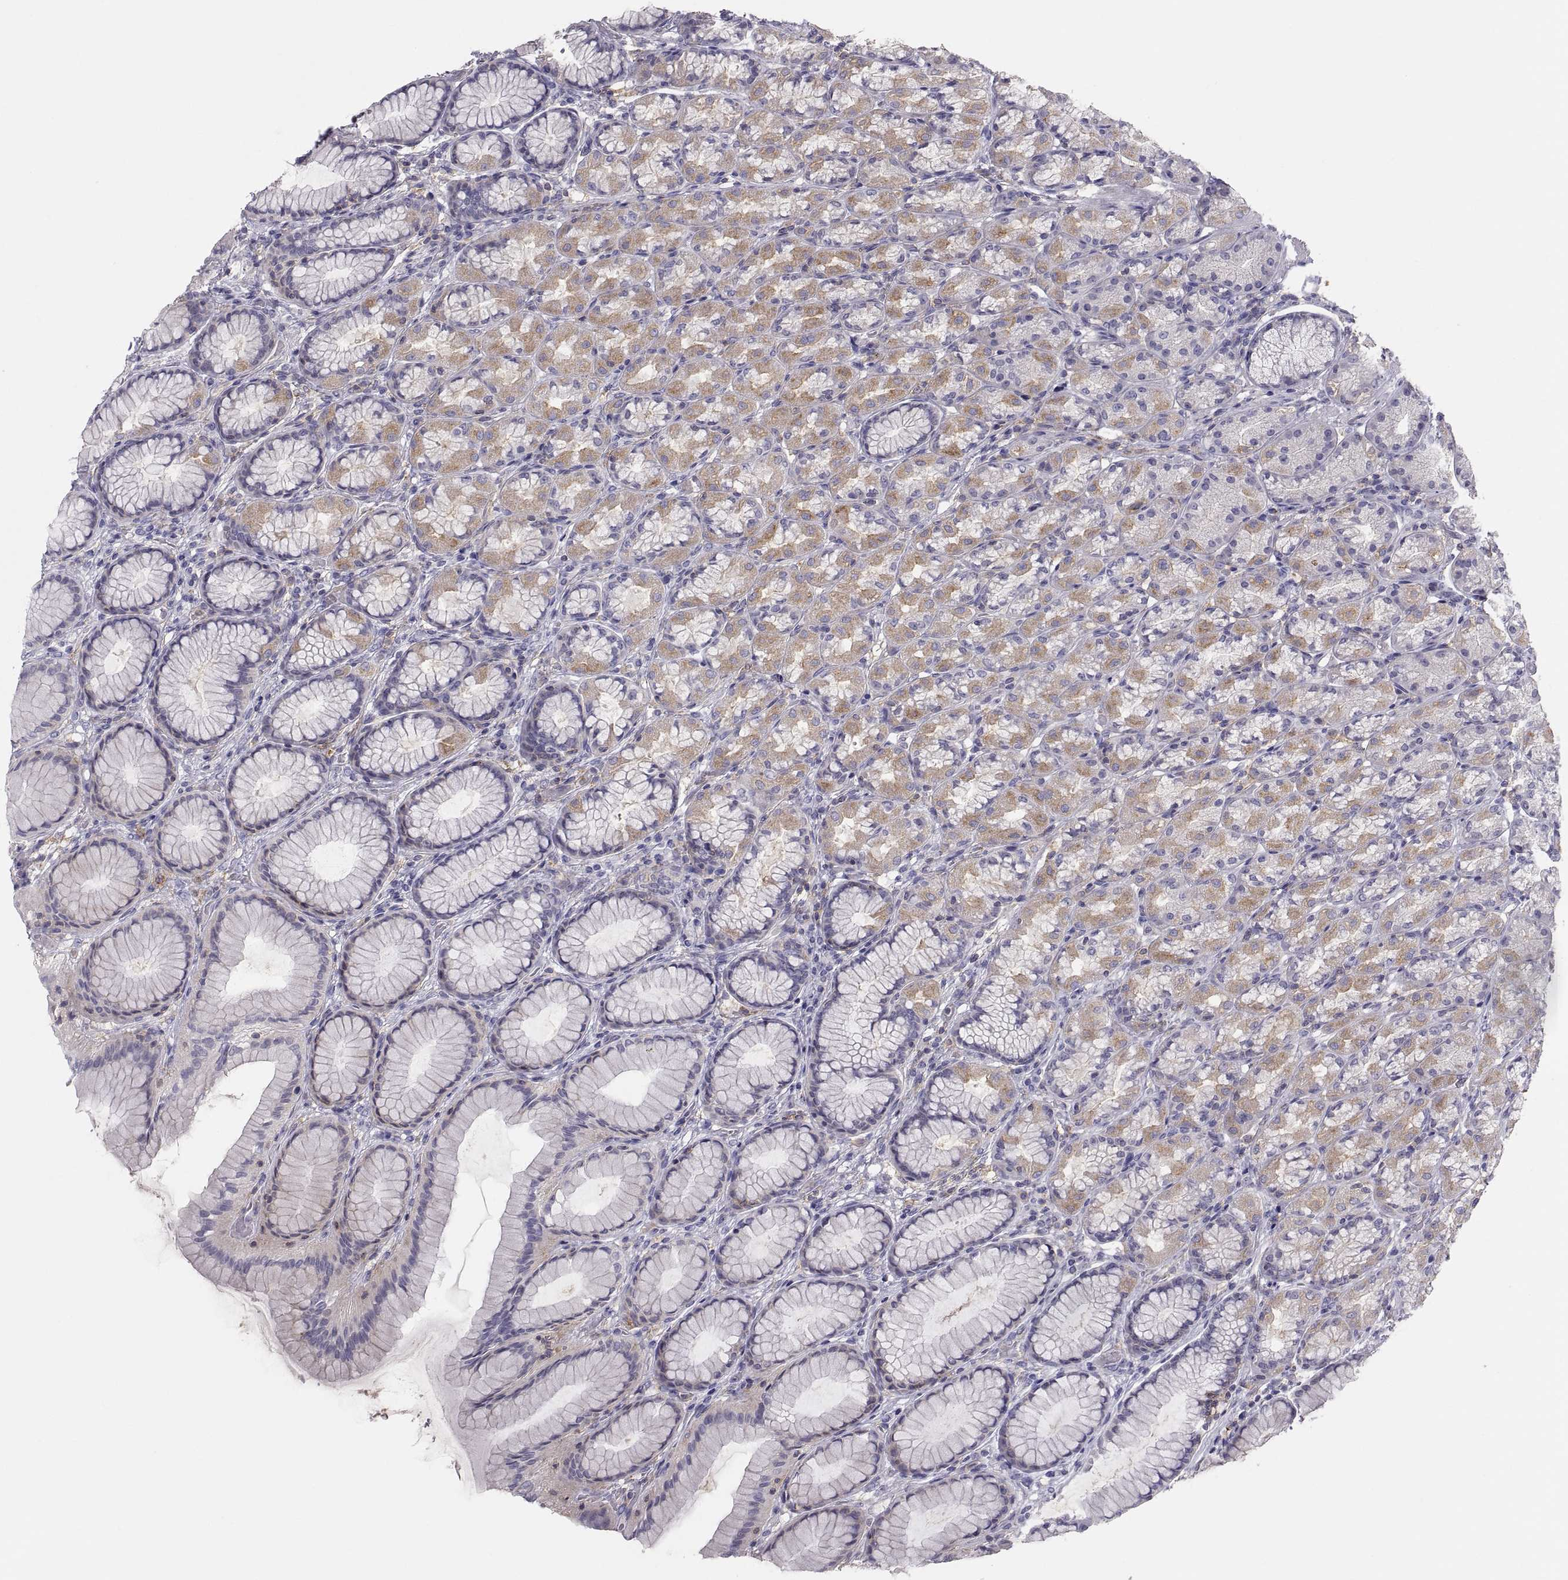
{"staining": {"intensity": "weak", "quantity": "25%-75%", "location": "cytoplasmic/membranous"}, "tissue": "stomach", "cell_type": "Glandular cells", "image_type": "normal", "snomed": [{"axis": "morphology", "description": "Normal tissue, NOS"}, {"axis": "morphology", "description": "Adenocarcinoma, NOS"}, {"axis": "topography", "description": "Stomach"}], "caption": "High-magnification brightfield microscopy of unremarkable stomach stained with DAB (3,3'-diaminobenzidine) (brown) and counterstained with hematoxylin (blue). glandular cells exhibit weak cytoplasmic/membranous staining is identified in approximately25%-75% of cells.", "gene": "RALB", "patient": {"sex": "female", "age": 79}}